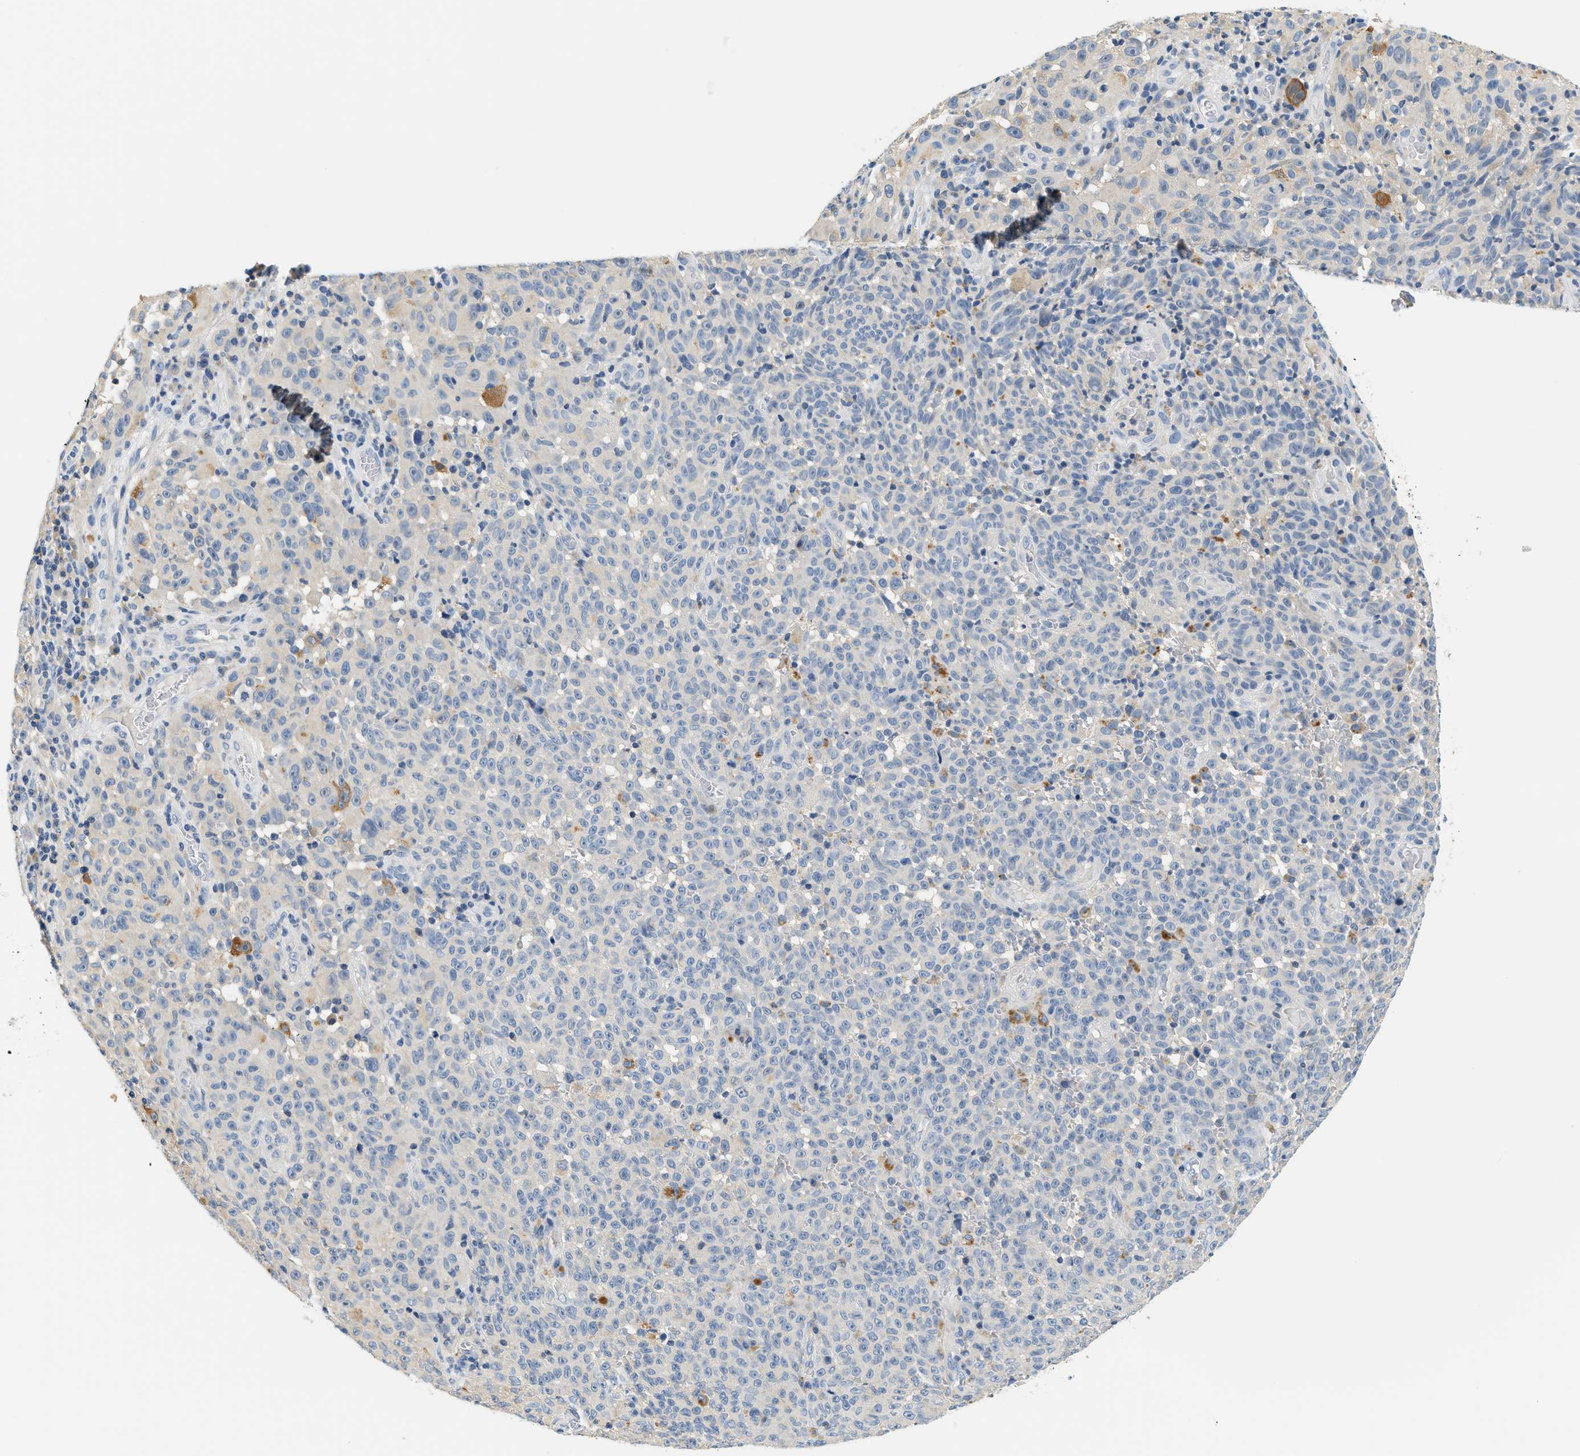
{"staining": {"intensity": "negative", "quantity": "none", "location": "none"}, "tissue": "melanoma", "cell_type": "Tumor cells", "image_type": "cancer", "snomed": [{"axis": "morphology", "description": "Malignant melanoma, NOS"}, {"axis": "topography", "description": "Skin"}], "caption": "There is no significant expression in tumor cells of melanoma.", "gene": "SLC35E1", "patient": {"sex": "female", "age": 82}}